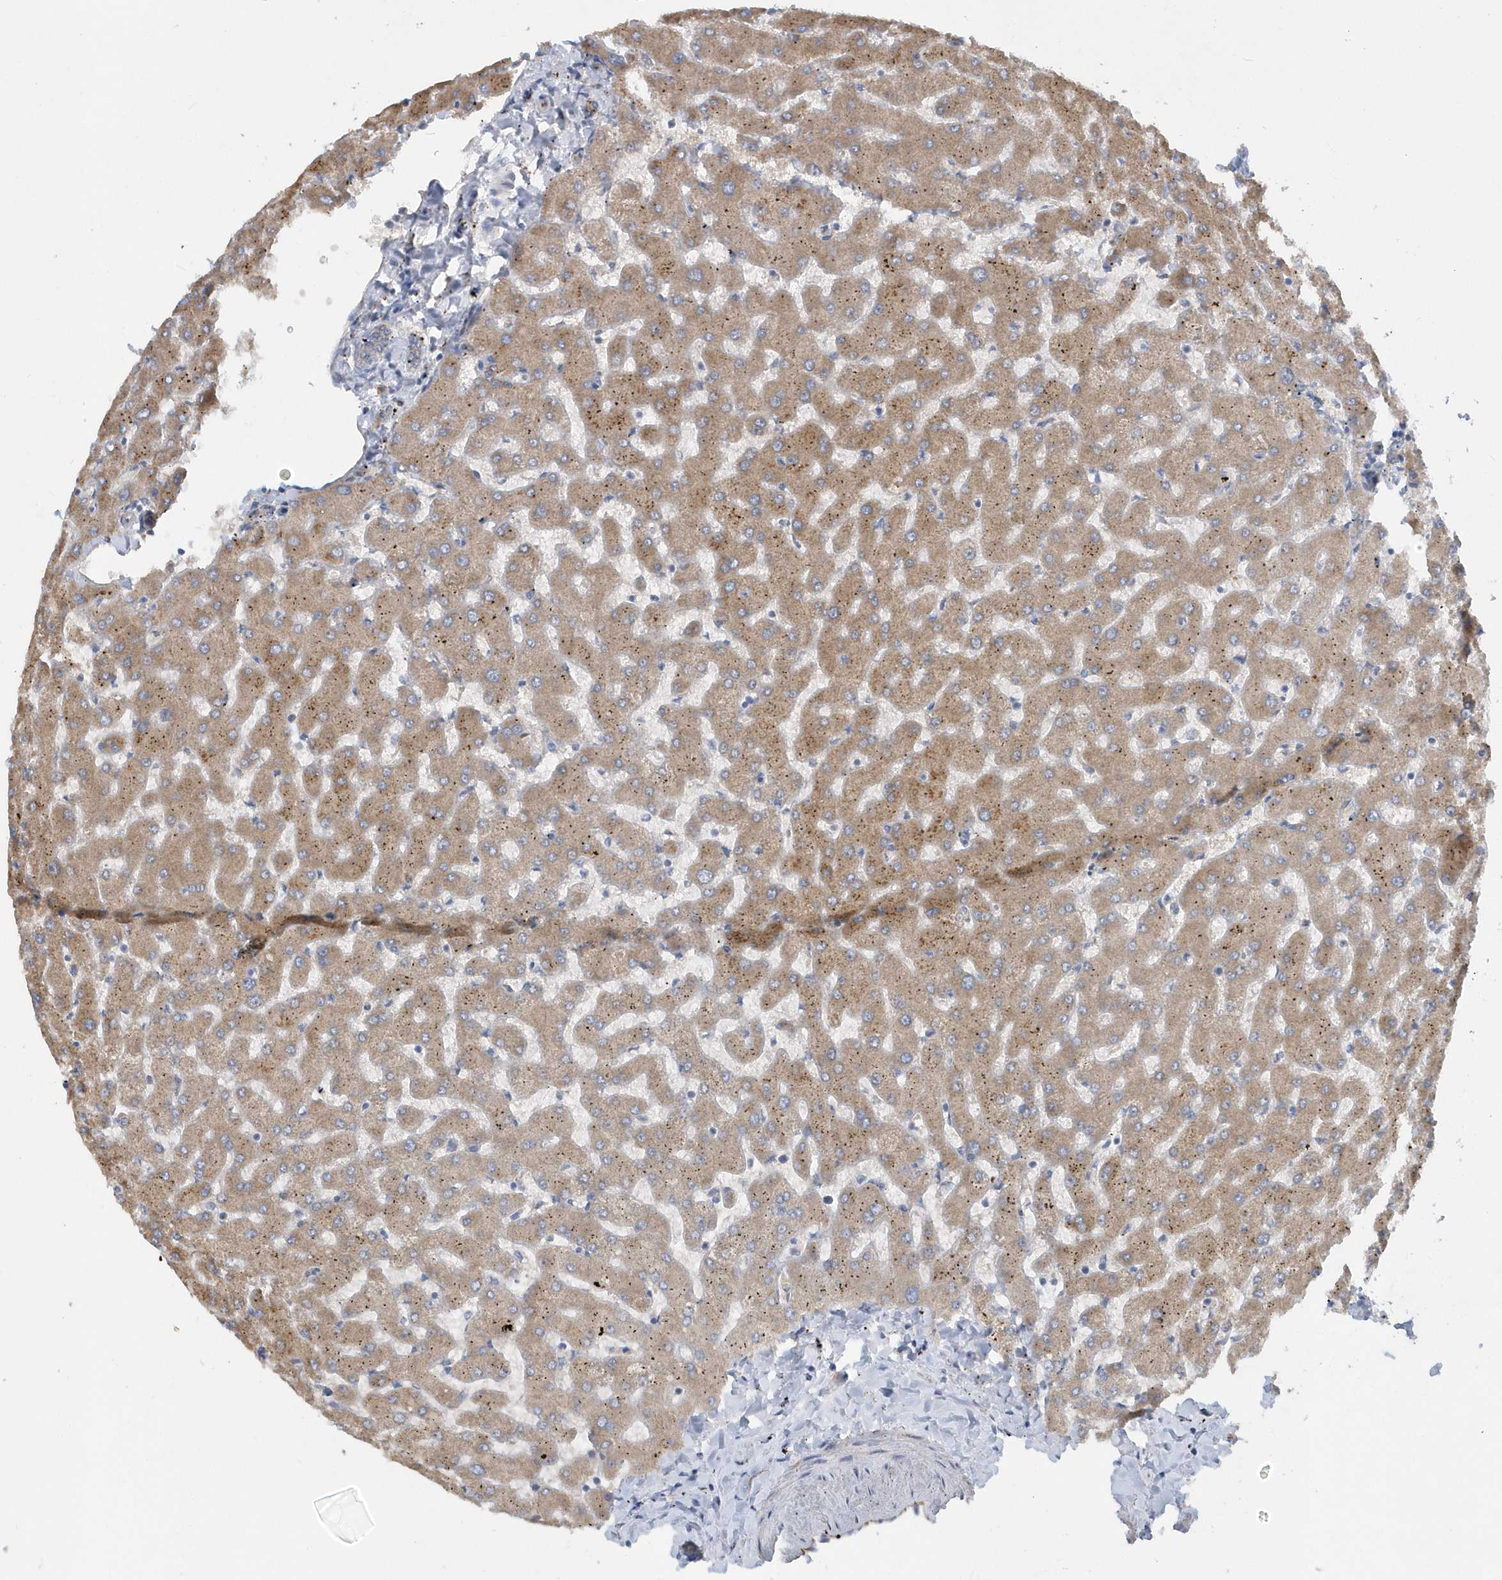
{"staining": {"intensity": "negative", "quantity": "none", "location": "none"}, "tissue": "liver", "cell_type": "Cholangiocytes", "image_type": "normal", "snomed": [{"axis": "morphology", "description": "Normal tissue, NOS"}, {"axis": "topography", "description": "Liver"}], "caption": "IHC photomicrograph of benign liver: human liver stained with DAB shows no significant protein staining in cholangiocytes.", "gene": "RAB17", "patient": {"sex": "female", "age": 63}}